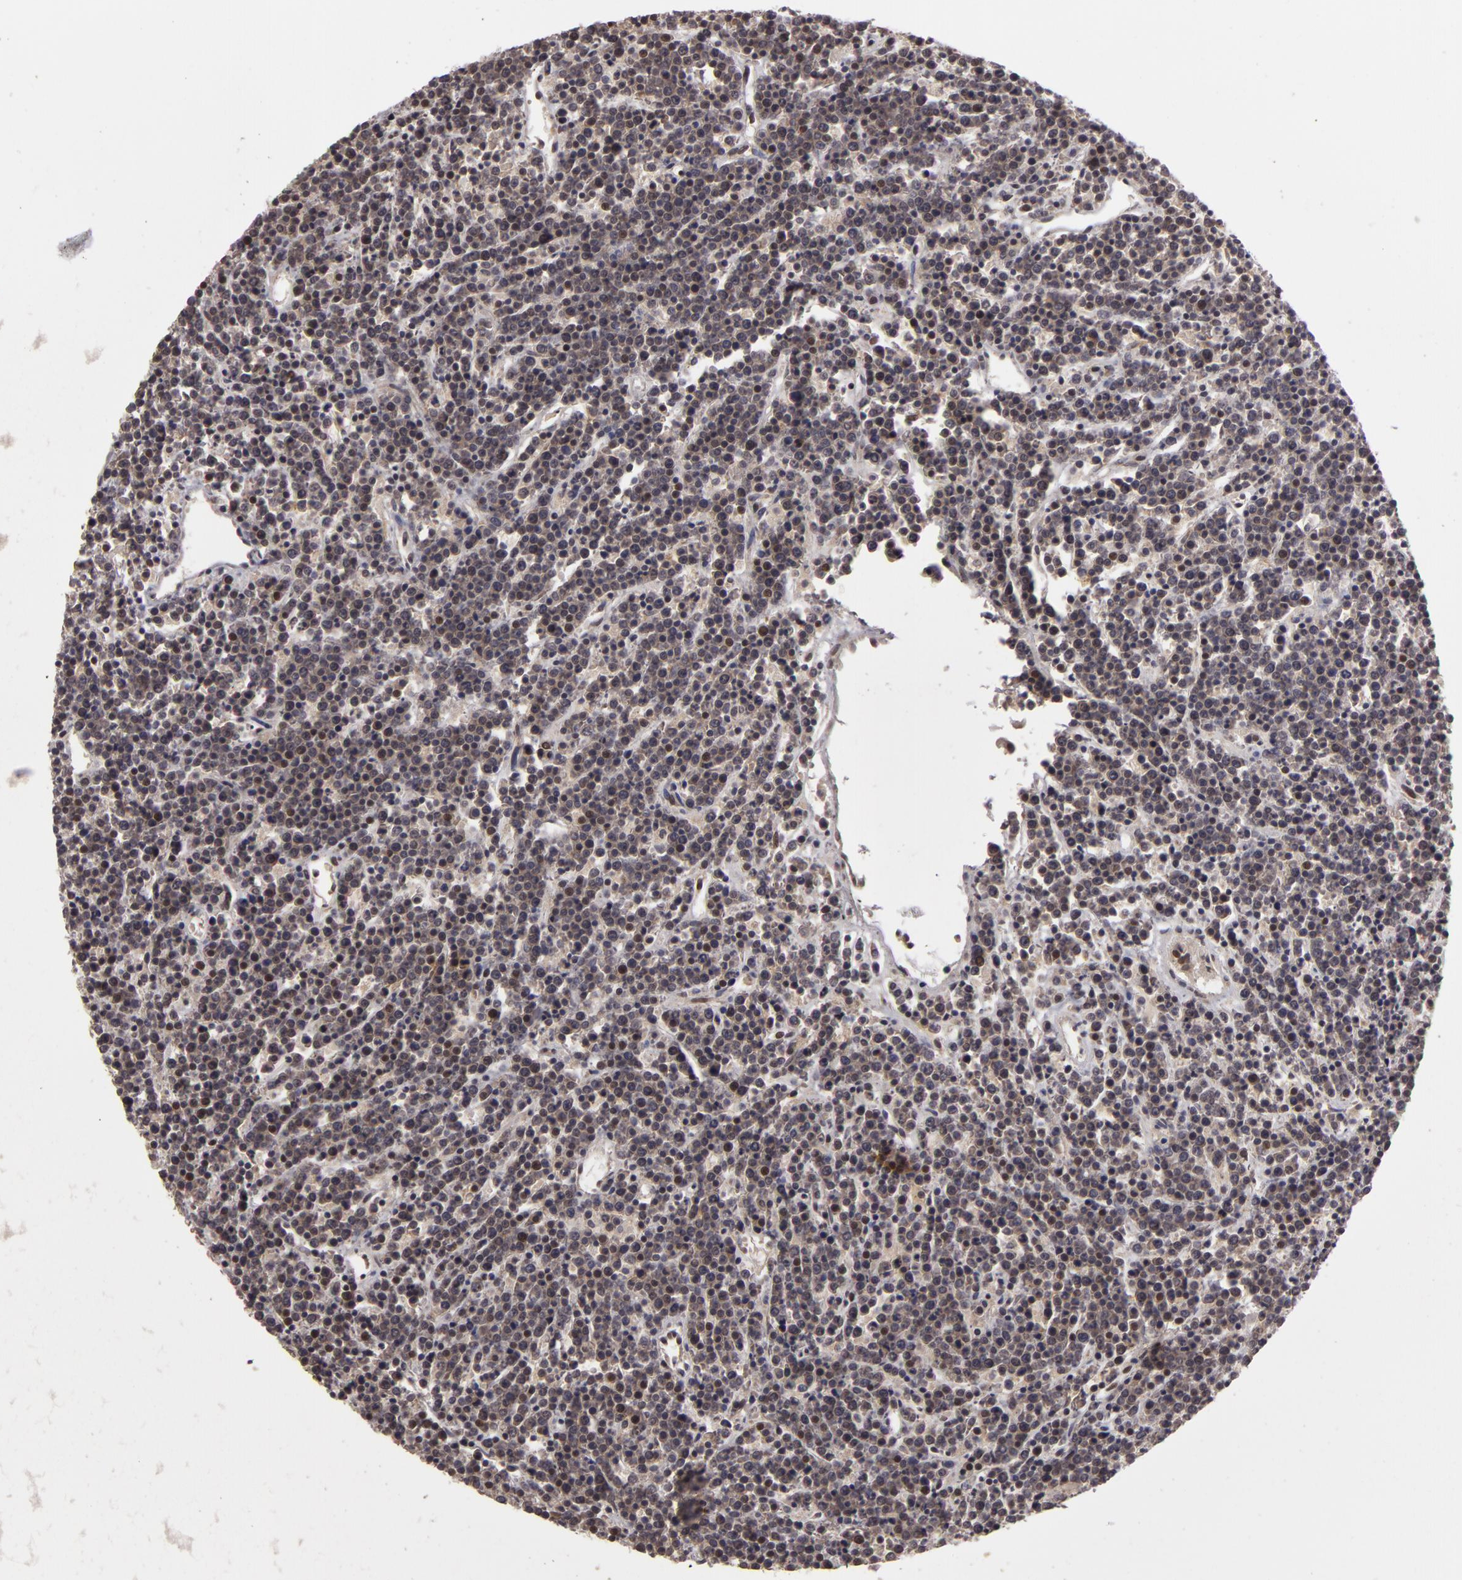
{"staining": {"intensity": "weak", "quantity": "<25%", "location": "nuclear"}, "tissue": "lymphoma", "cell_type": "Tumor cells", "image_type": "cancer", "snomed": [{"axis": "morphology", "description": "Malignant lymphoma, non-Hodgkin's type, High grade"}, {"axis": "topography", "description": "Ovary"}], "caption": "This is an IHC photomicrograph of human malignant lymphoma, non-Hodgkin's type (high-grade). There is no expression in tumor cells.", "gene": "ZNF133", "patient": {"sex": "female", "age": 56}}